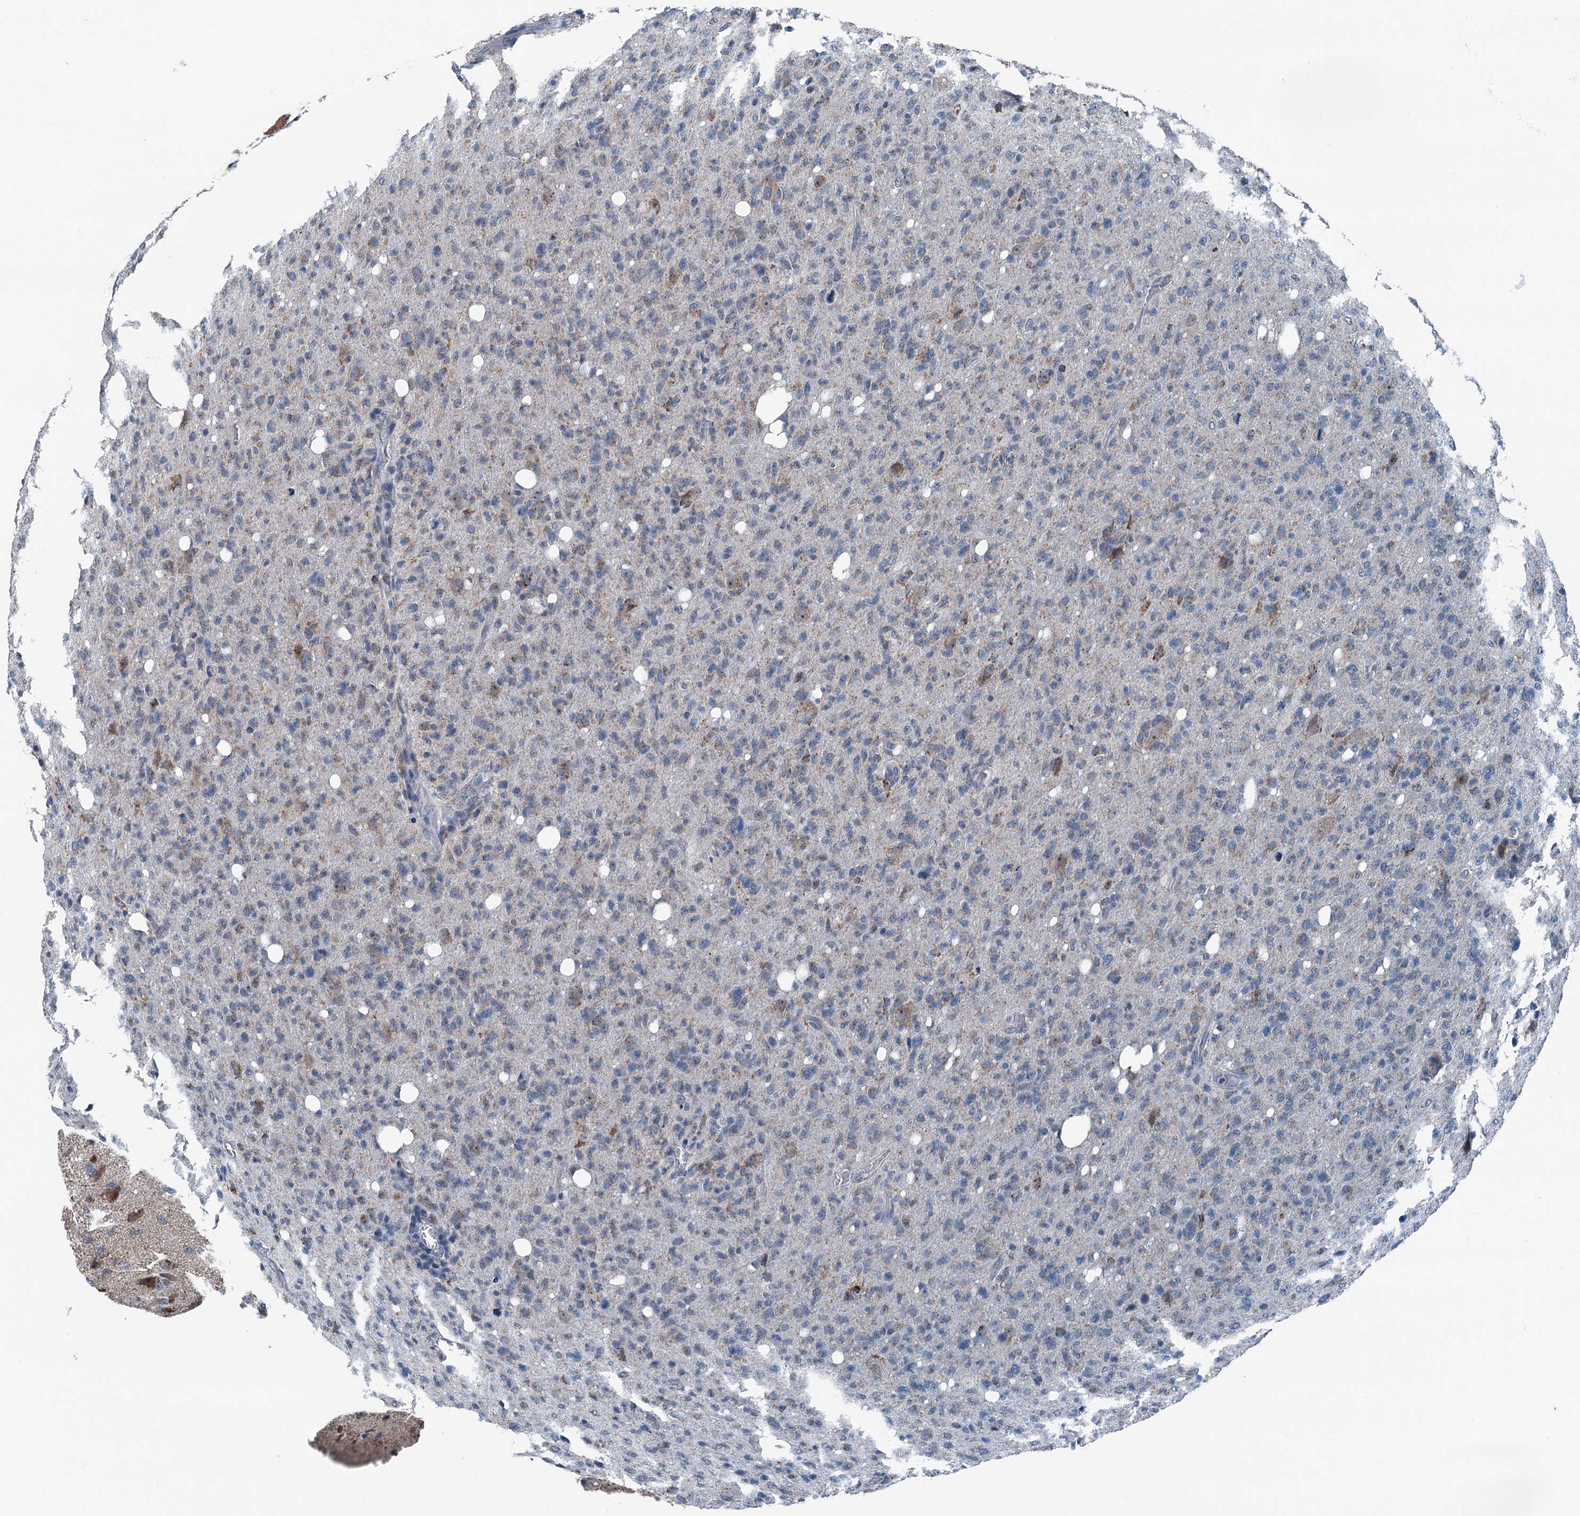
{"staining": {"intensity": "weak", "quantity": "25%-75%", "location": "cytoplasmic/membranous"}, "tissue": "glioma", "cell_type": "Tumor cells", "image_type": "cancer", "snomed": [{"axis": "morphology", "description": "Glioma, malignant, High grade"}, {"axis": "topography", "description": "Brain"}], "caption": "Glioma tissue demonstrates weak cytoplasmic/membranous staining in approximately 25%-75% of tumor cells", "gene": "TRPT1", "patient": {"sex": "female", "age": 57}}